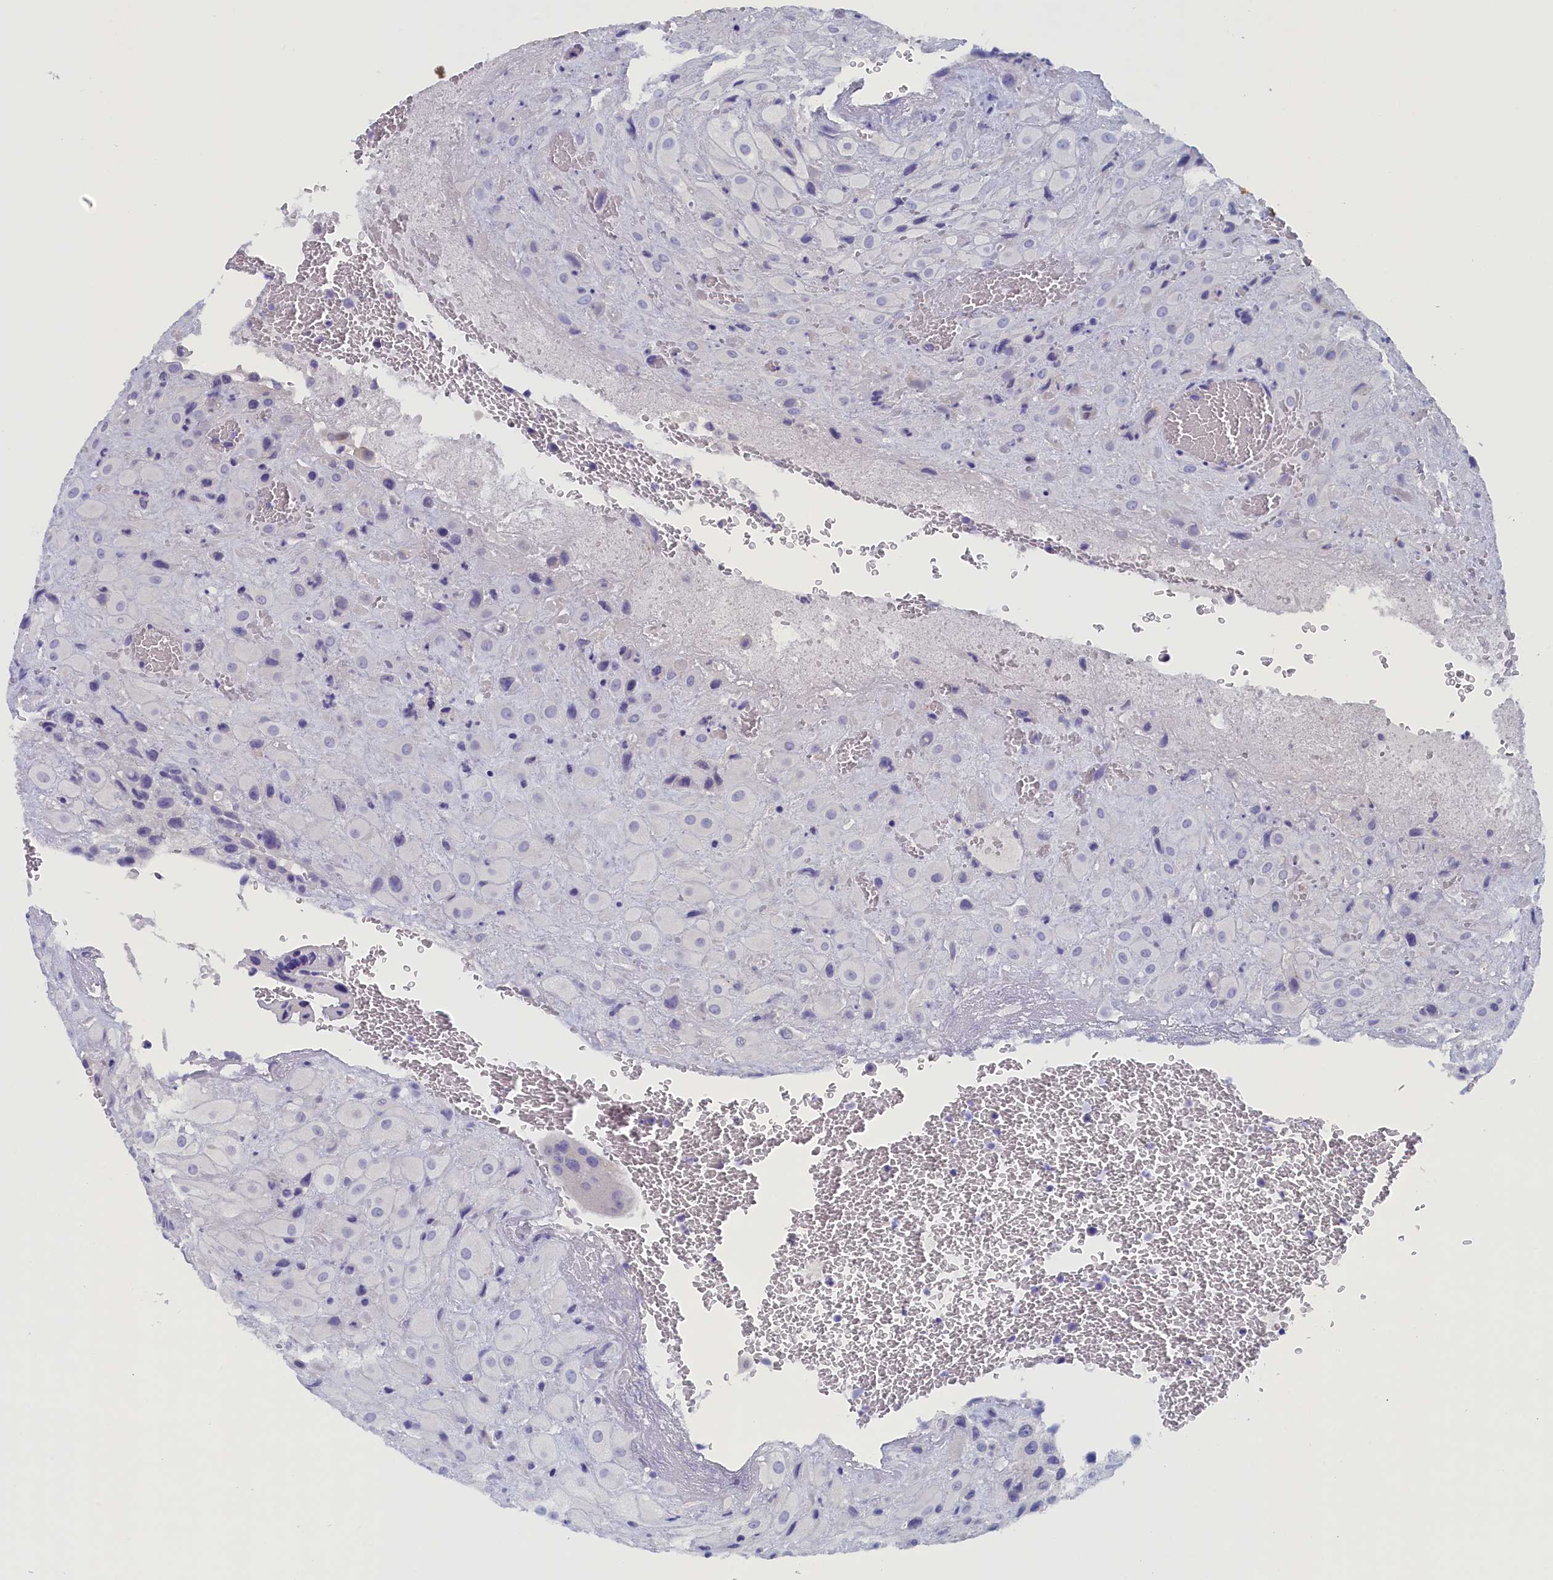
{"staining": {"intensity": "negative", "quantity": "none", "location": "none"}, "tissue": "placenta", "cell_type": "Decidual cells", "image_type": "normal", "snomed": [{"axis": "morphology", "description": "Normal tissue, NOS"}, {"axis": "topography", "description": "Placenta"}], "caption": "DAB (3,3'-diaminobenzidine) immunohistochemical staining of normal placenta displays no significant staining in decidual cells. (Brightfield microscopy of DAB (3,3'-diaminobenzidine) immunohistochemistry at high magnification).", "gene": "ANKRD2", "patient": {"sex": "female", "age": 35}}